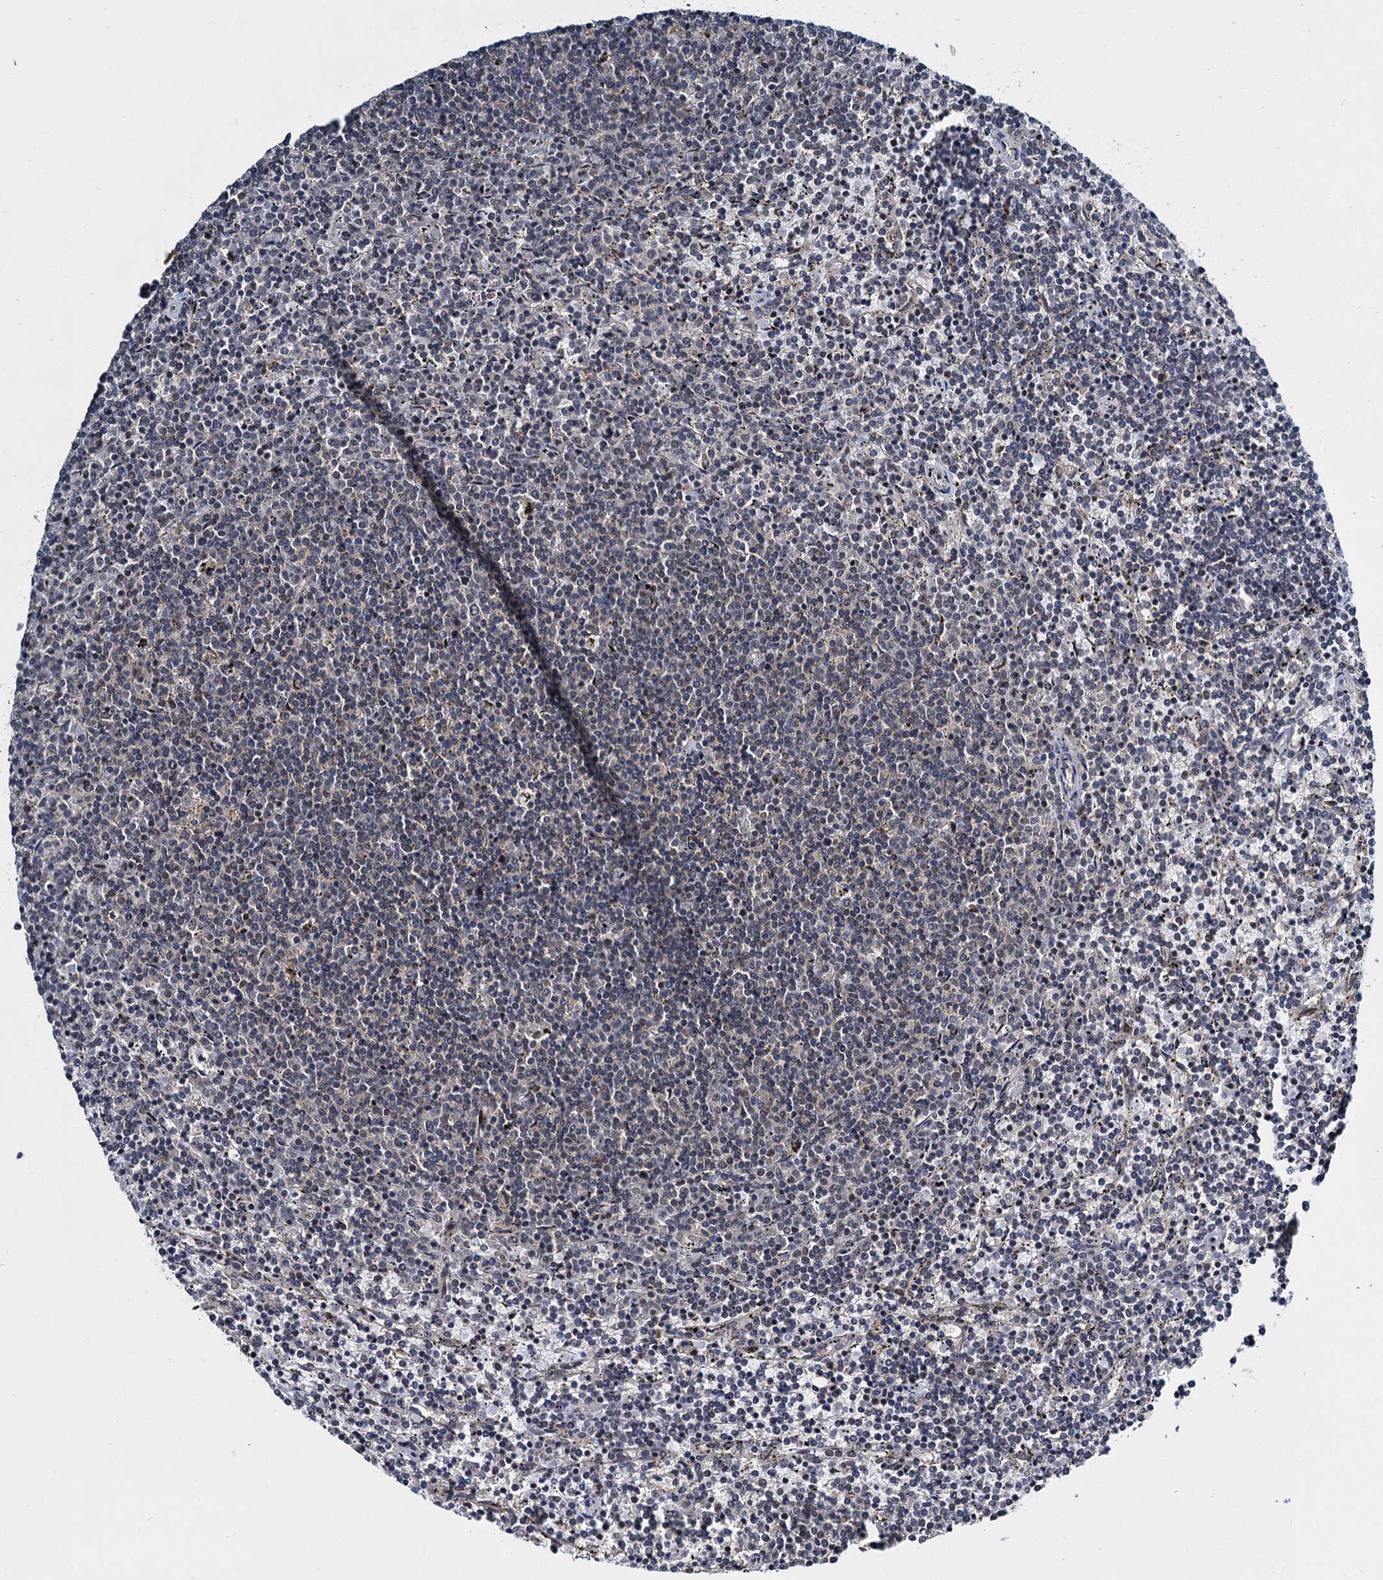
{"staining": {"intensity": "negative", "quantity": "none", "location": "none"}, "tissue": "lymphoma", "cell_type": "Tumor cells", "image_type": "cancer", "snomed": [{"axis": "morphology", "description": "Malignant lymphoma, non-Hodgkin's type, Low grade"}, {"axis": "topography", "description": "Spleen"}], "caption": "Tumor cells show no significant staining in low-grade malignant lymphoma, non-Hodgkin's type.", "gene": "ARHGAP42", "patient": {"sex": "female", "age": 50}}